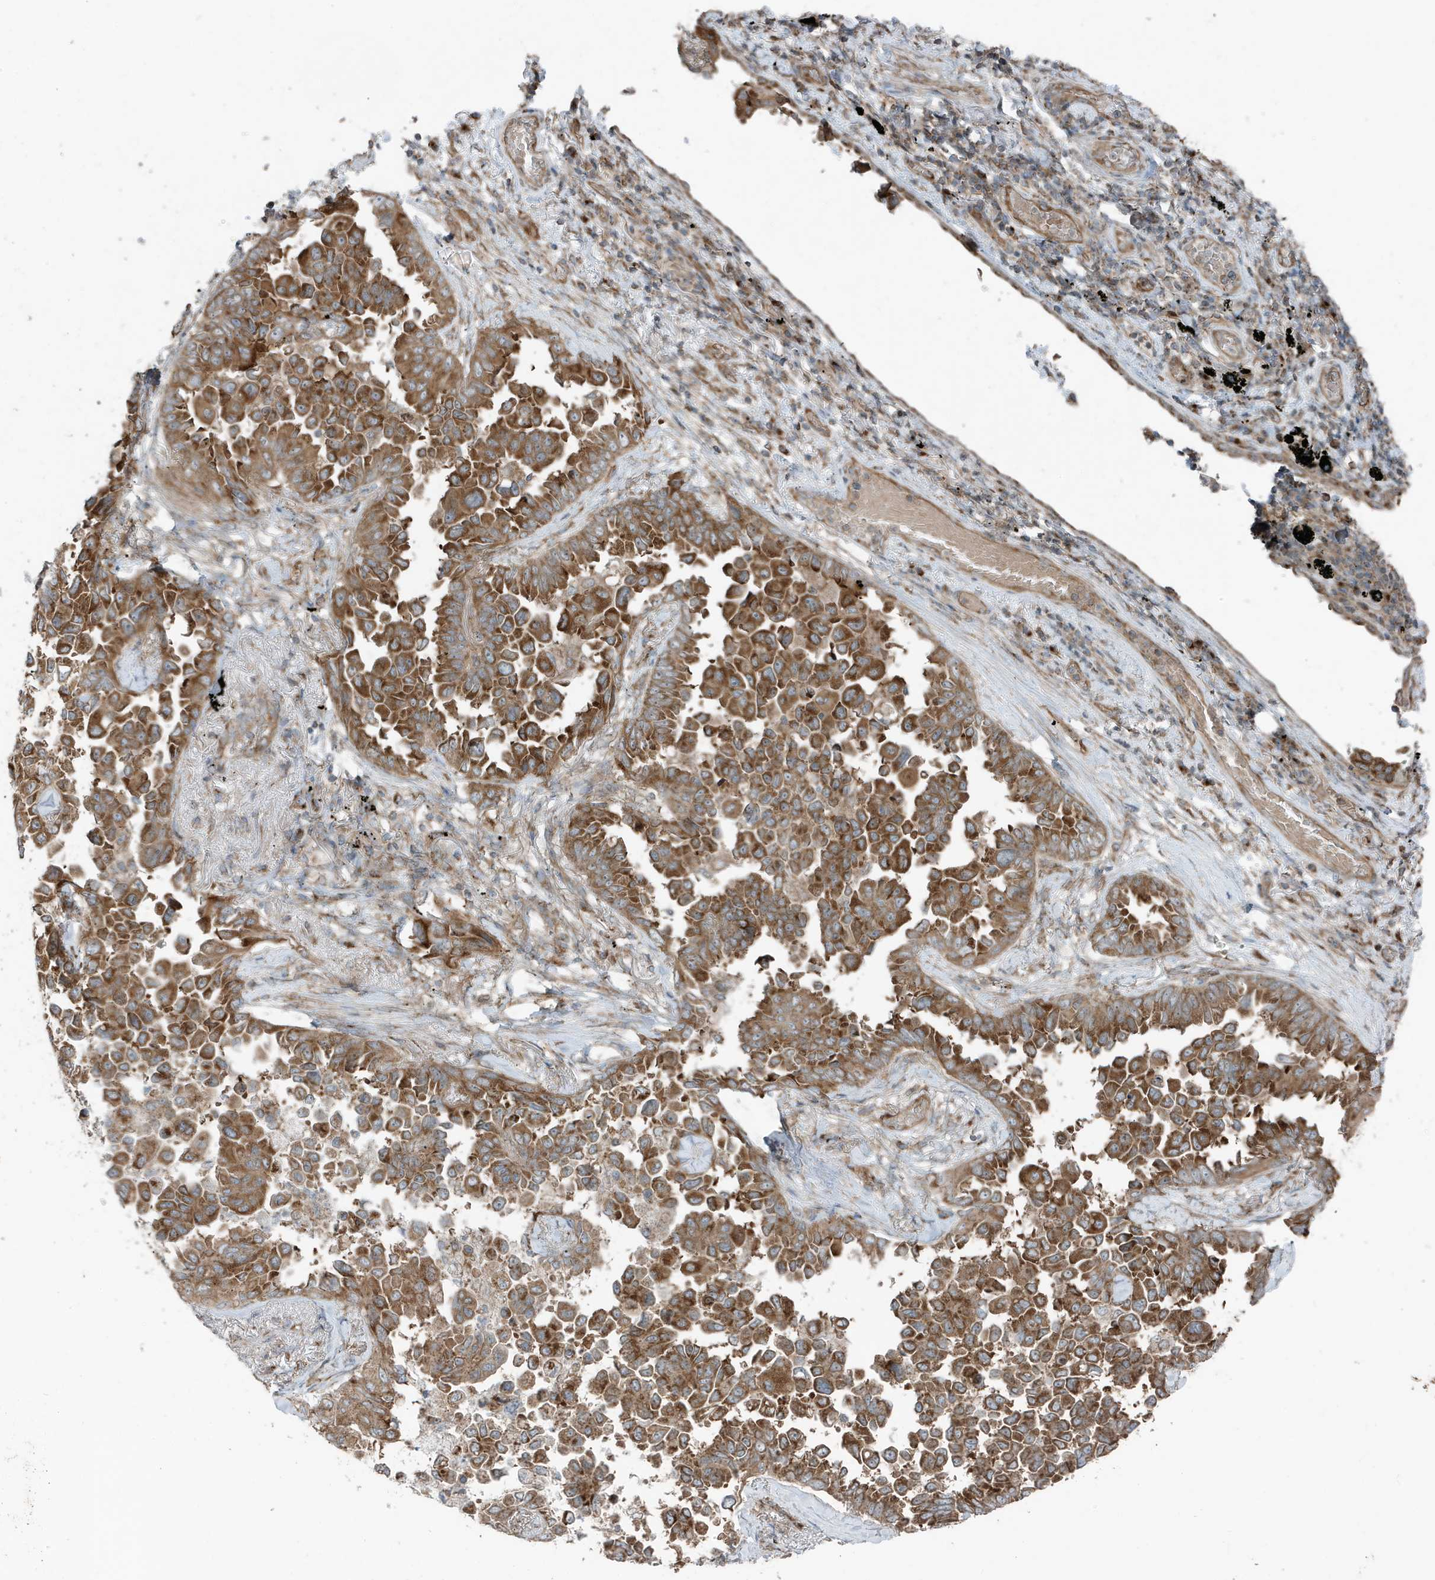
{"staining": {"intensity": "moderate", "quantity": ">75%", "location": "cytoplasmic/membranous"}, "tissue": "lung cancer", "cell_type": "Tumor cells", "image_type": "cancer", "snomed": [{"axis": "morphology", "description": "Adenocarcinoma, NOS"}, {"axis": "topography", "description": "Lung"}], "caption": "Lung cancer tissue shows moderate cytoplasmic/membranous staining in approximately >75% of tumor cells", "gene": "GOLGA4", "patient": {"sex": "female", "age": 67}}